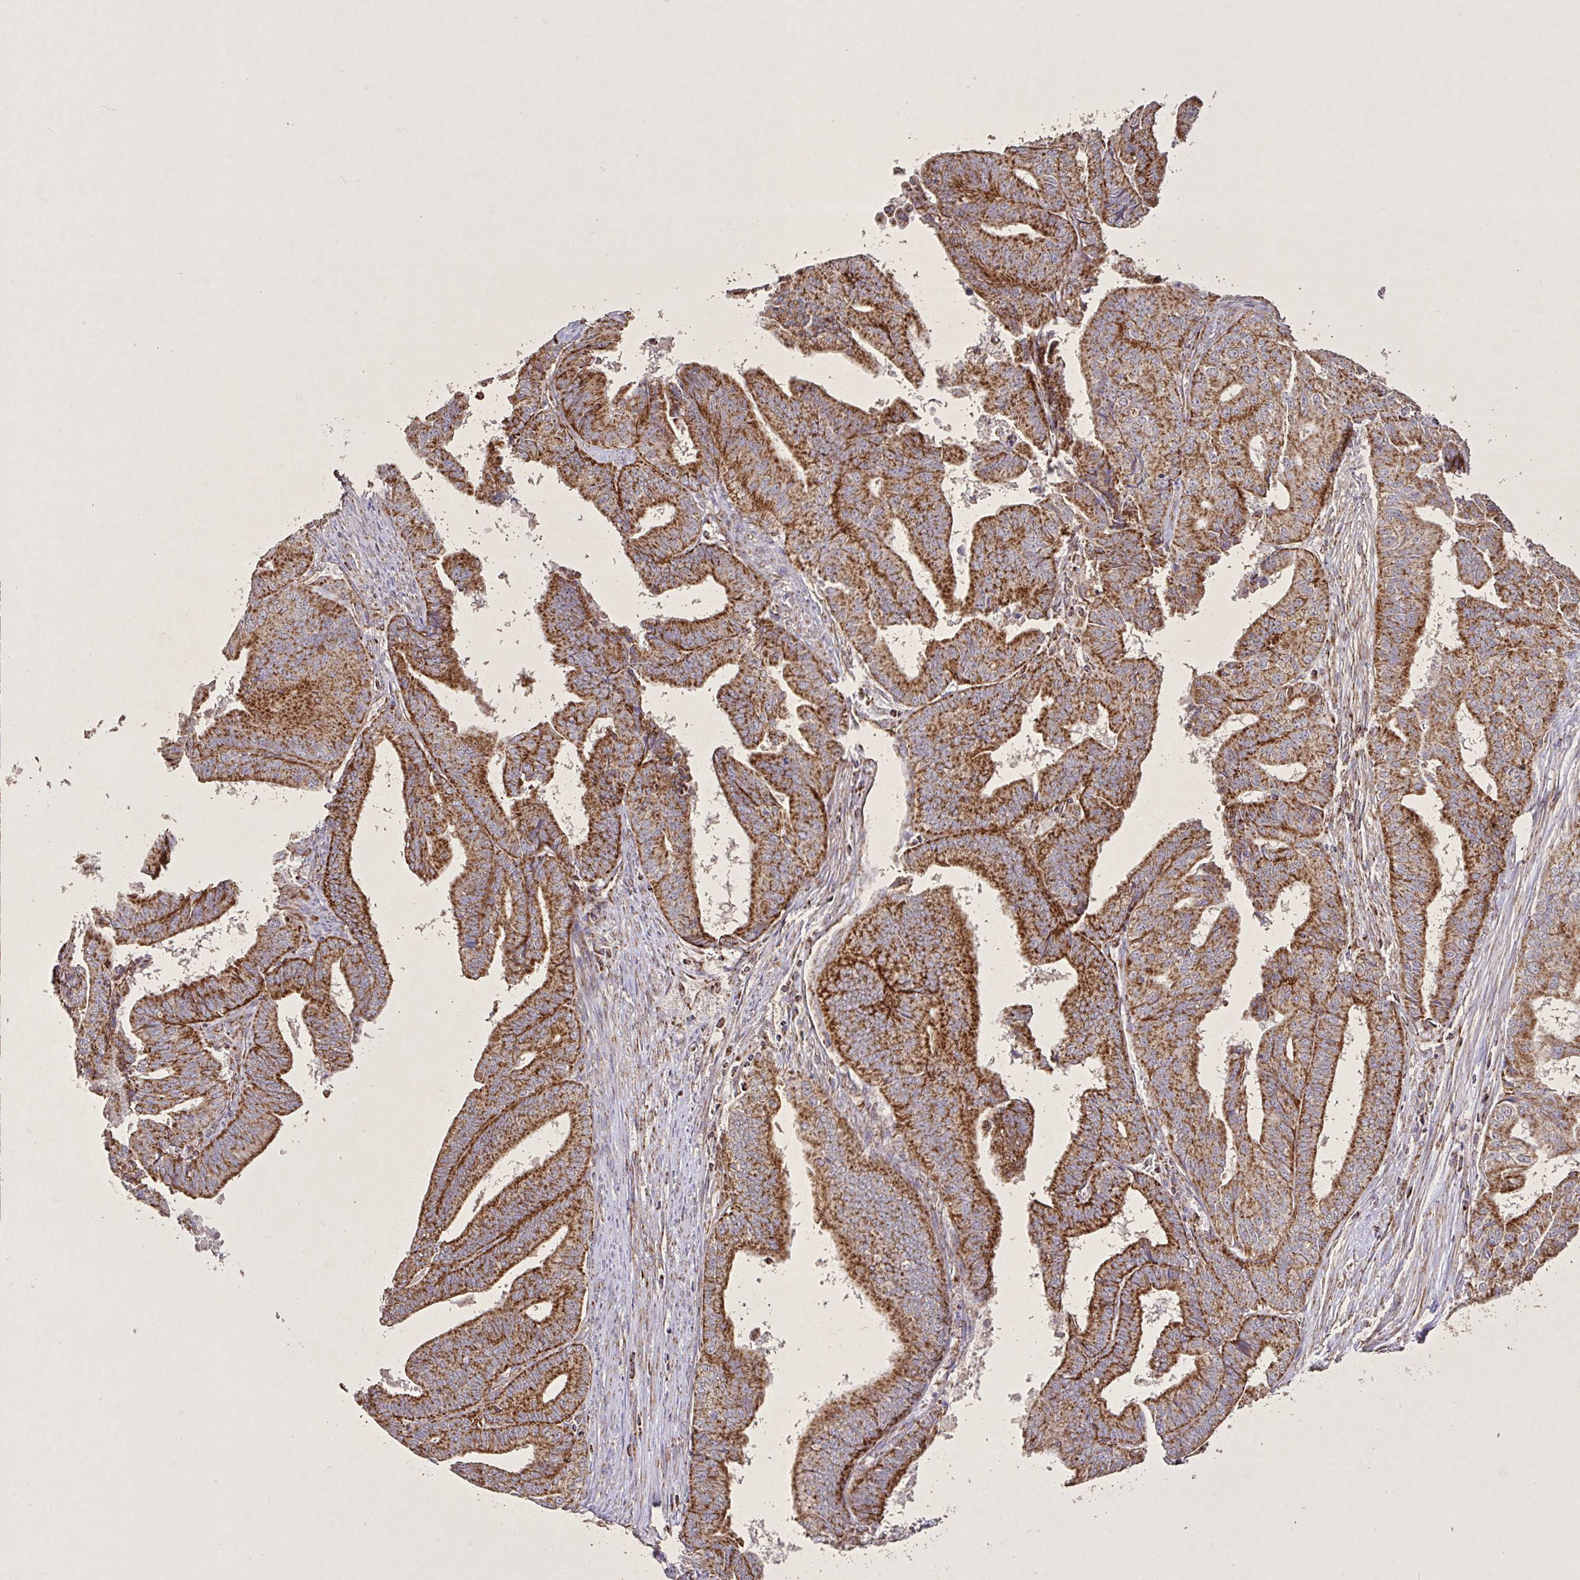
{"staining": {"intensity": "strong", "quantity": ">75%", "location": "cytoplasmic/membranous"}, "tissue": "endometrial cancer", "cell_type": "Tumor cells", "image_type": "cancer", "snomed": [{"axis": "morphology", "description": "Adenocarcinoma, NOS"}, {"axis": "topography", "description": "Endometrium"}], "caption": "Strong cytoplasmic/membranous expression is seen in about >75% of tumor cells in adenocarcinoma (endometrial).", "gene": "AGK", "patient": {"sex": "female", "age": 65}}